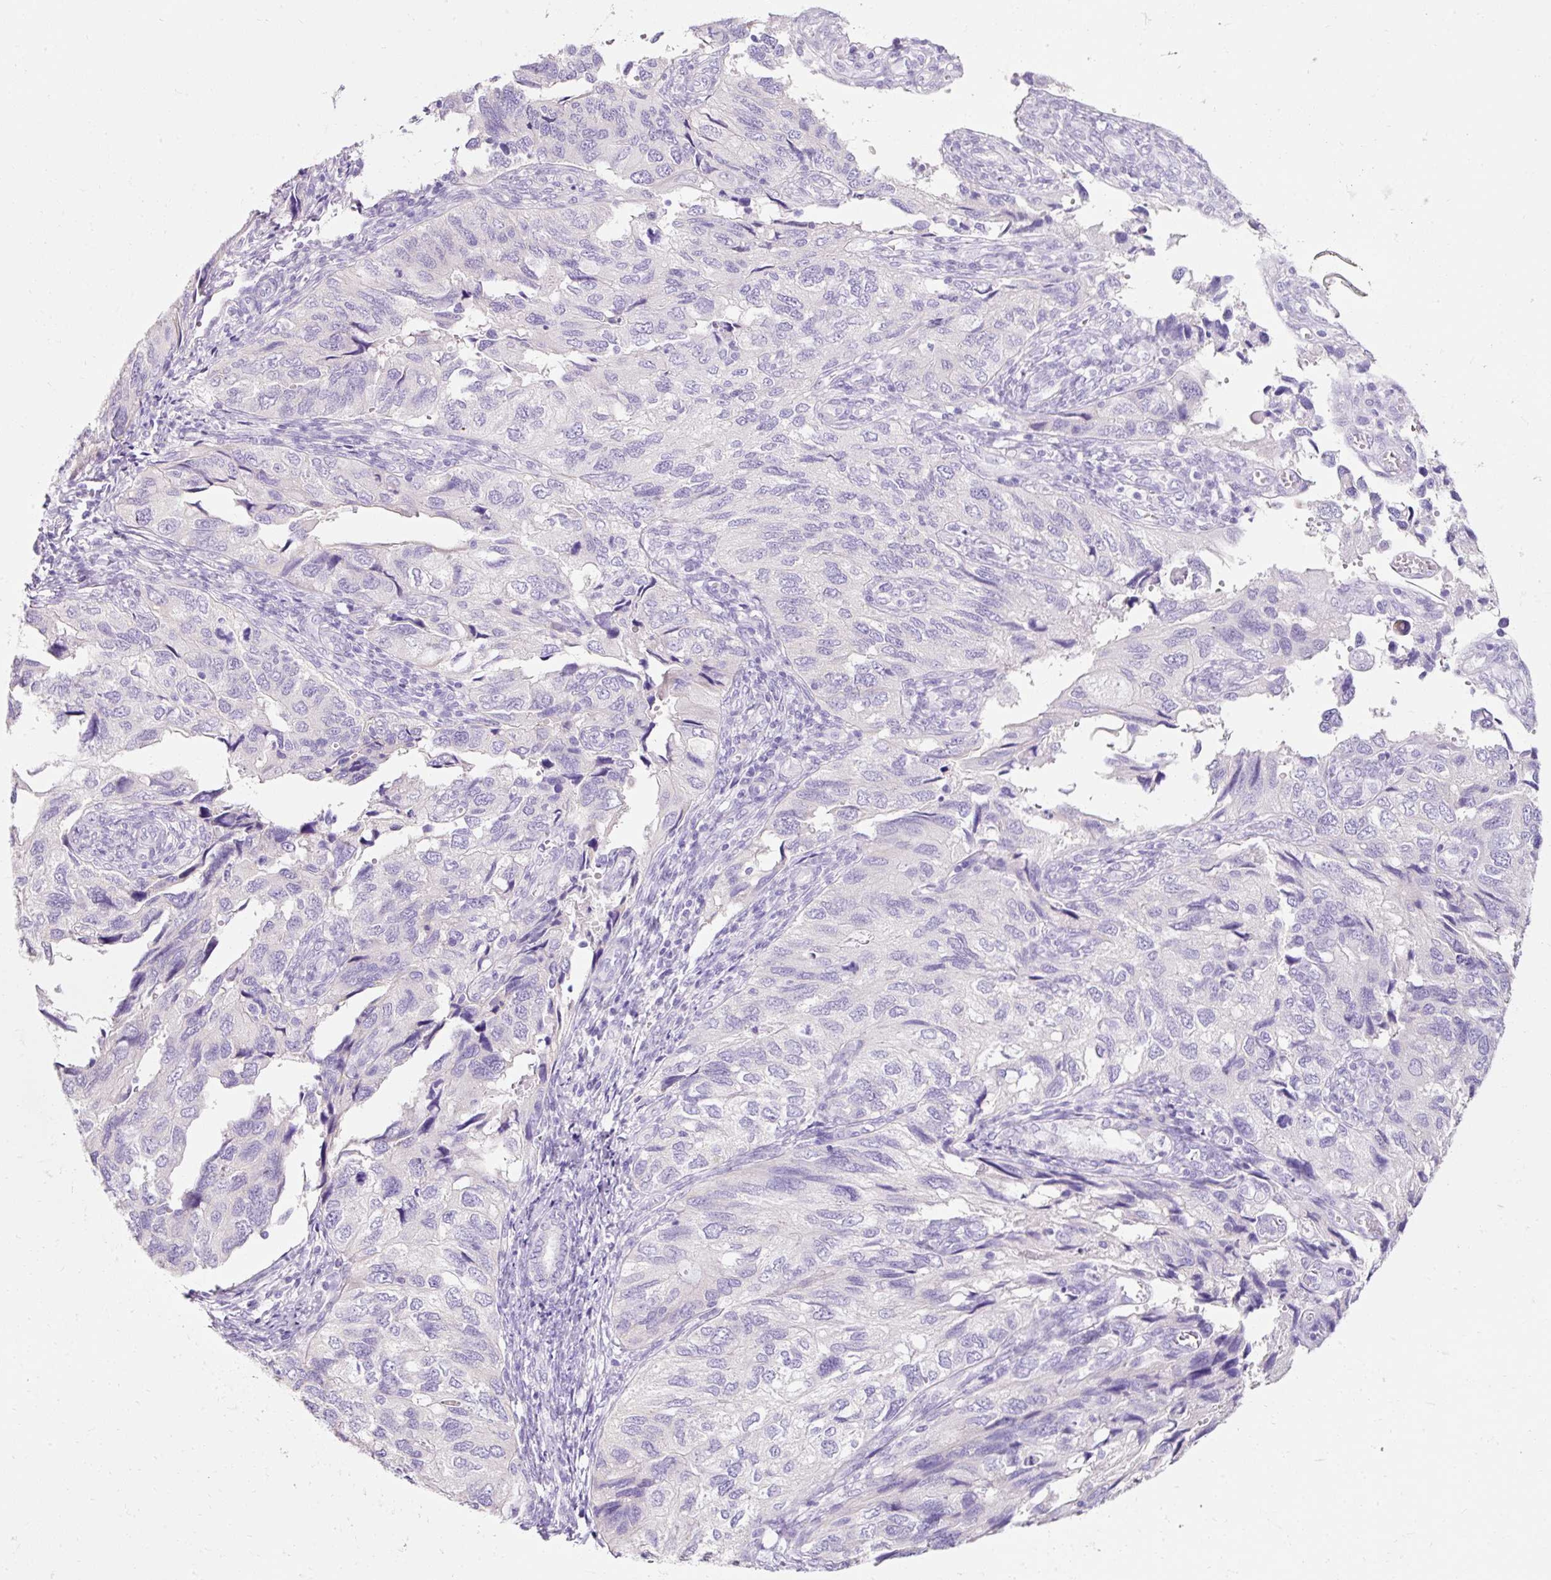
{"staining": {"intensity": "negative", "quantity": "none", "location": "none"}, "tissue": "endometrial cancer", "cell_type": "Tumor cells", "image_type": "cancer", "snomed": [{"axis": "morphology", "description": "Carcinoma, NOS"}, {"axis": "topography", "description": "Uterus"}], "caption": "Immunohistochemical staining of human endometrial cancer (carcinoma) shows no significant staining in tumor cells.", "gene": "PLPP2", "patient": {"sex": "female", "age": 76}}